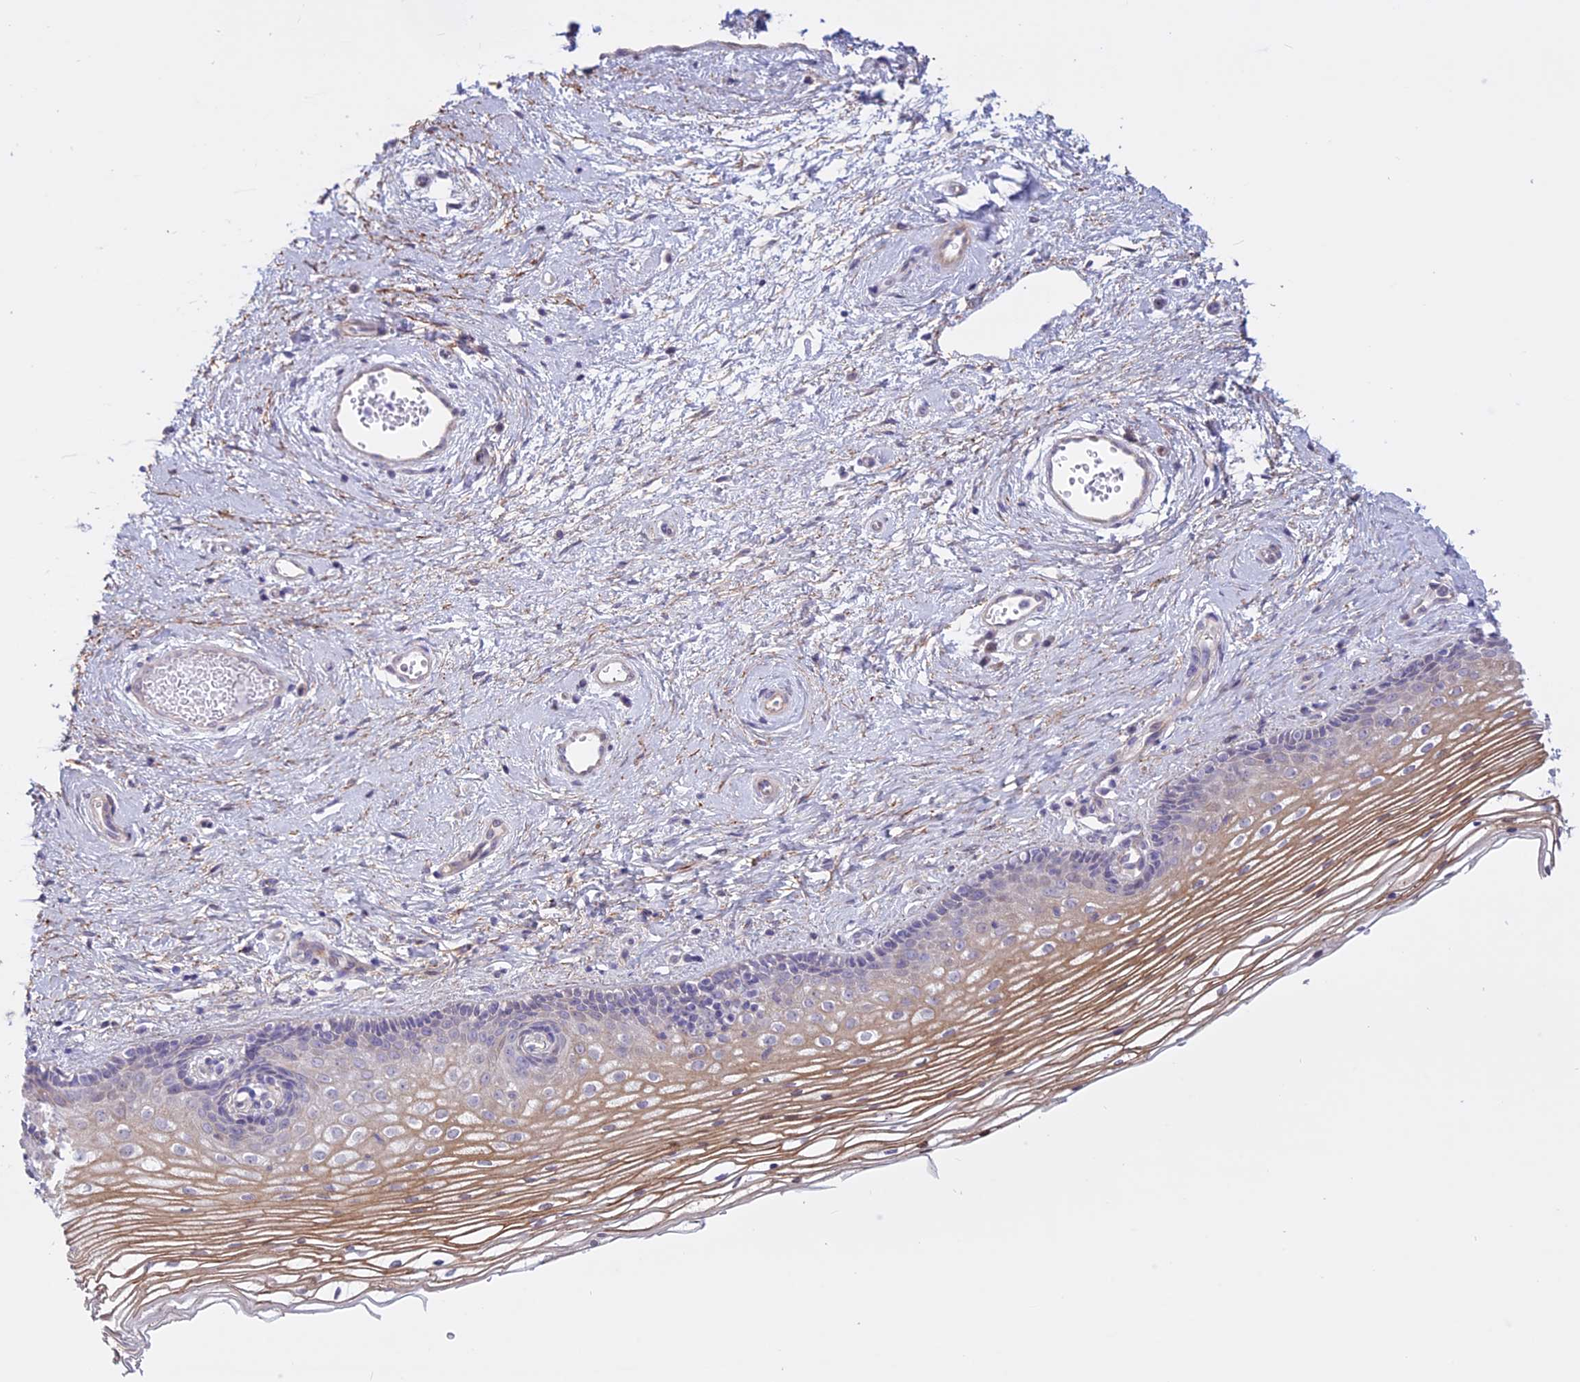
{"staining": {"intensity": "moderate", "quantity": "25%-75%", "location": "cytoplasmic/membranous"}, "tissue": "vagina", "cell_type": "Squamous epithelial cells", "image_type": "normal", "snomed": [{"axis": "morphology", "description": "Normal tissue, NOS"}, {"axis": "topography", "description": "Vagina"}], "caption": "Protein staining of benign vagina shows moderate cytoplasmic/membranous expression in approximately 25%-75% of squamous epithelial cells.", "gene": "SPHKAP", "patient": {"sex": "female", "age": 46}}